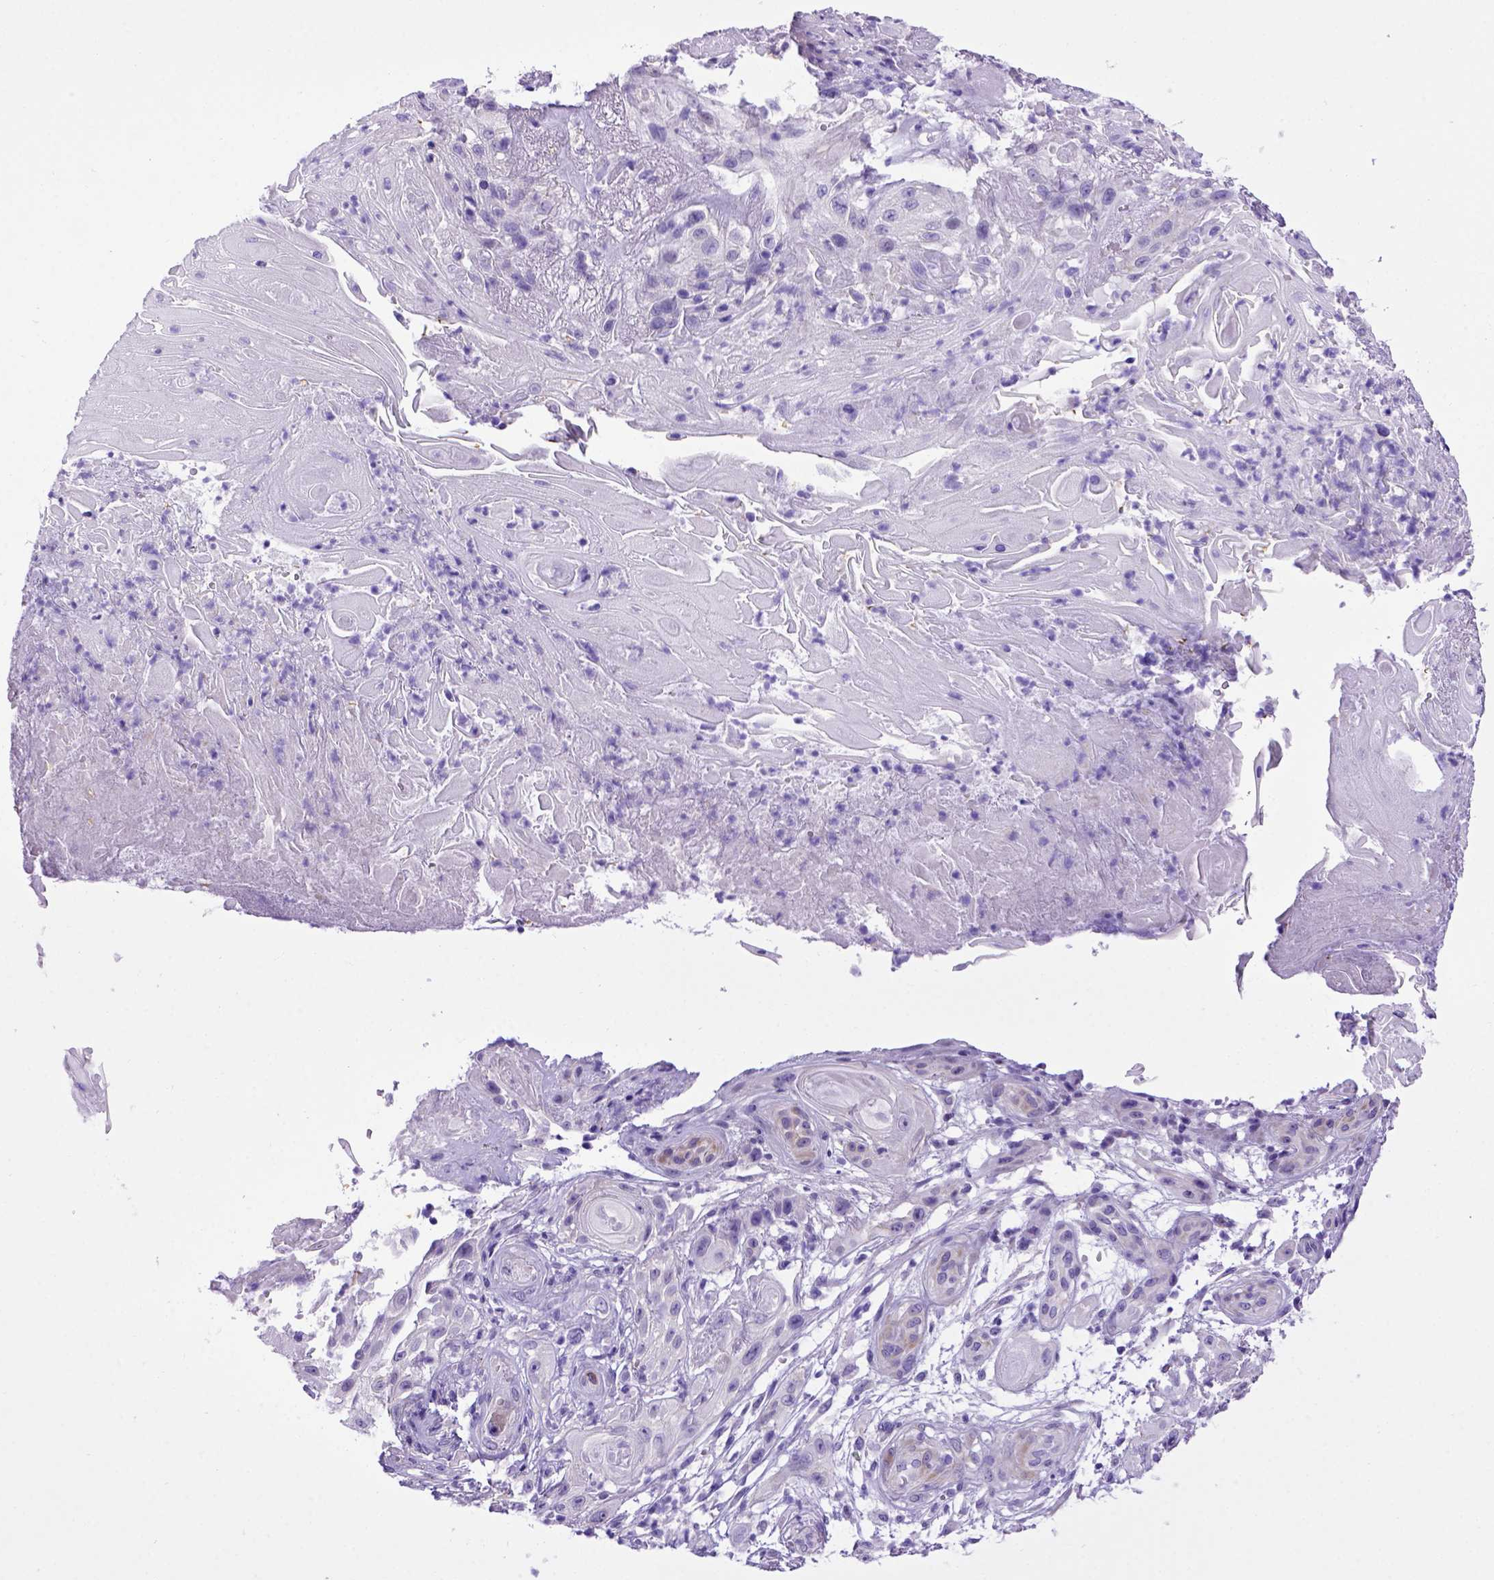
{"staining": {"intensity": "negative", "quantity": "none", "location": "none"}, "tissue": "skin cancer", "cell_type": "Tumor cells", "image_type": "cancer", "snomed": [{"axis": "morphology", "description": "Squamous cell carcinoma, NOS"}, {"axis": "topography", "description": "Skin"}], "caption": "There is no significant positivity in tumor cells of skin cancer.", "gene": "ADAM12", "patient": {"sex": "male", "age": 62}}